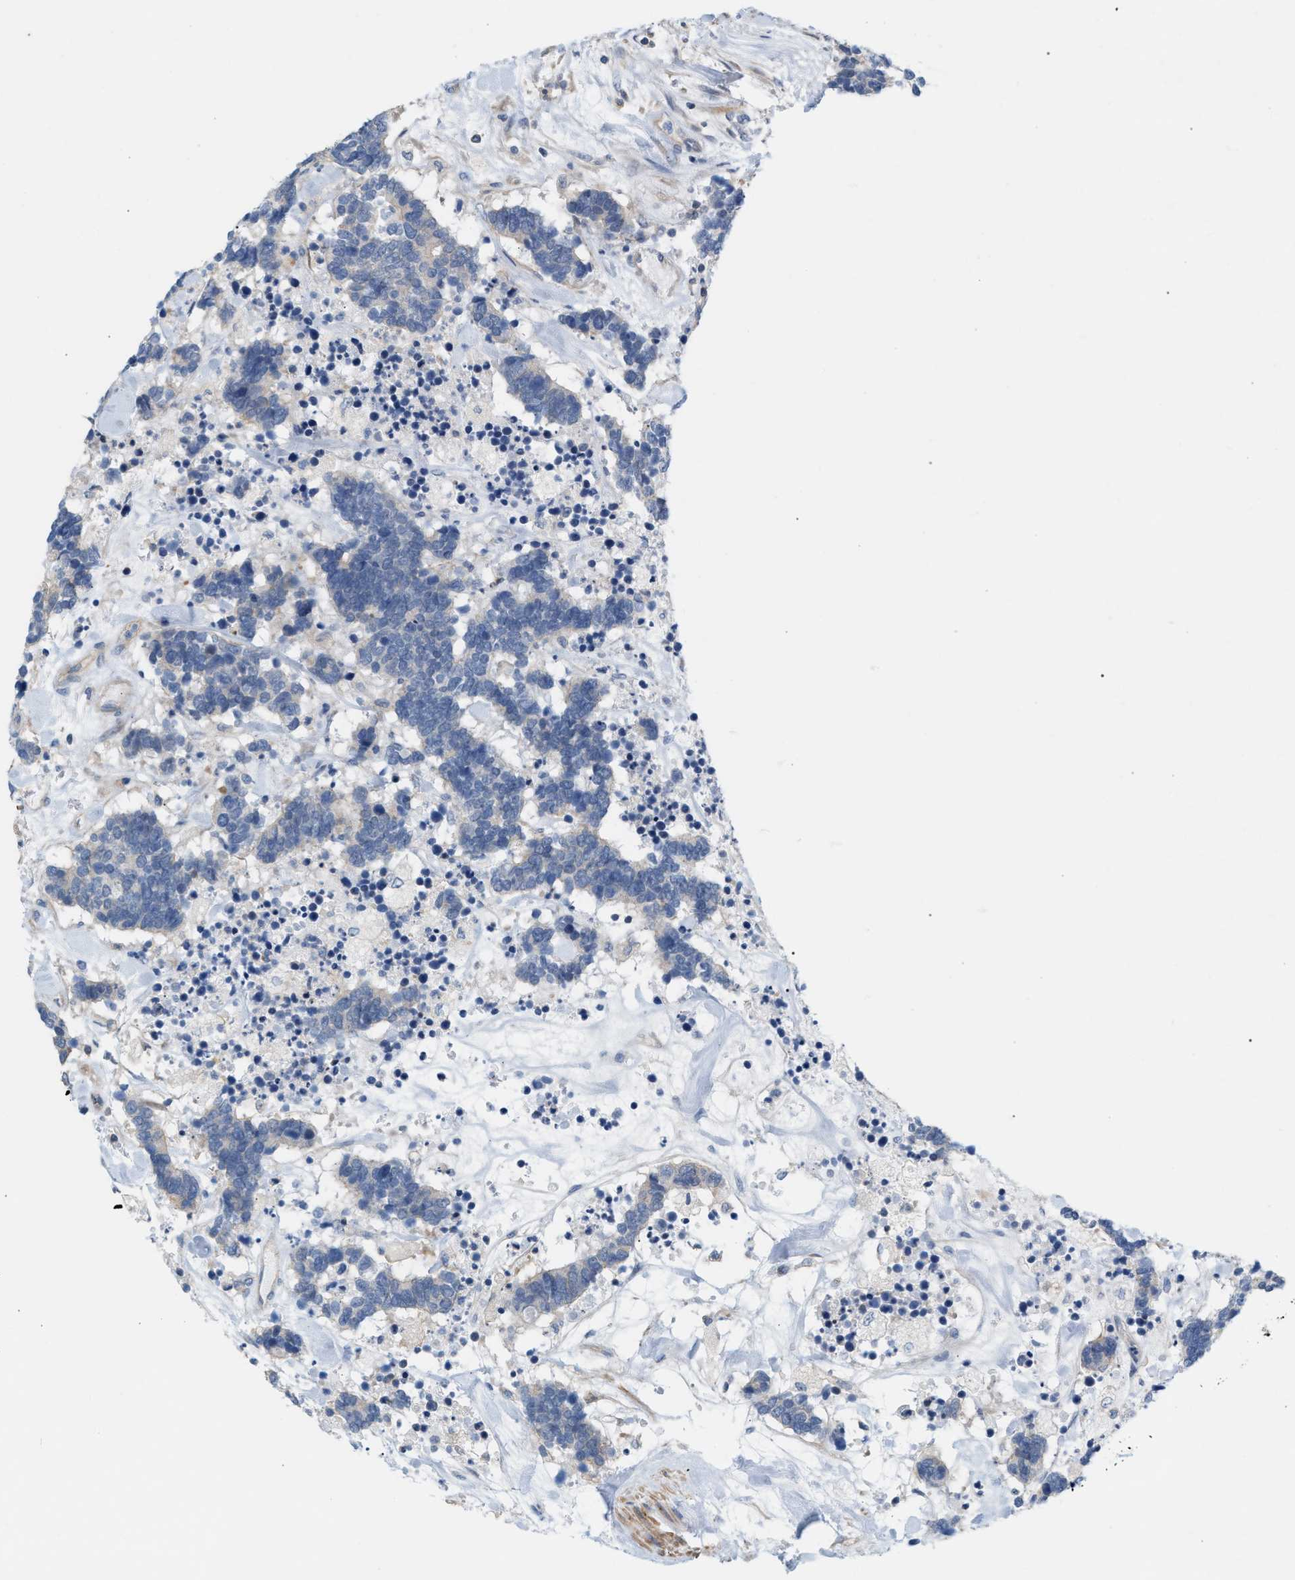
{"staining": {"intensity": "negative", "quantity": "none", "location": "none"}, "tissue": "carcinoid", "cell_type": "Tumor cells", "image_type": "cancer", "snomed": [{"axis": "morphology", "description": "Carcinoma, NOS"}, {"axis": "morphology", "description": "Carcinoid, malignant, NOS"}, {"axis": "topography", "description": "Urinary bladder"}], "caption": "Tumor cells are negative for brown protein staining in carcinoid.", "gene": "LRCH1", "patient": {"sex": "male", "age": 57}}